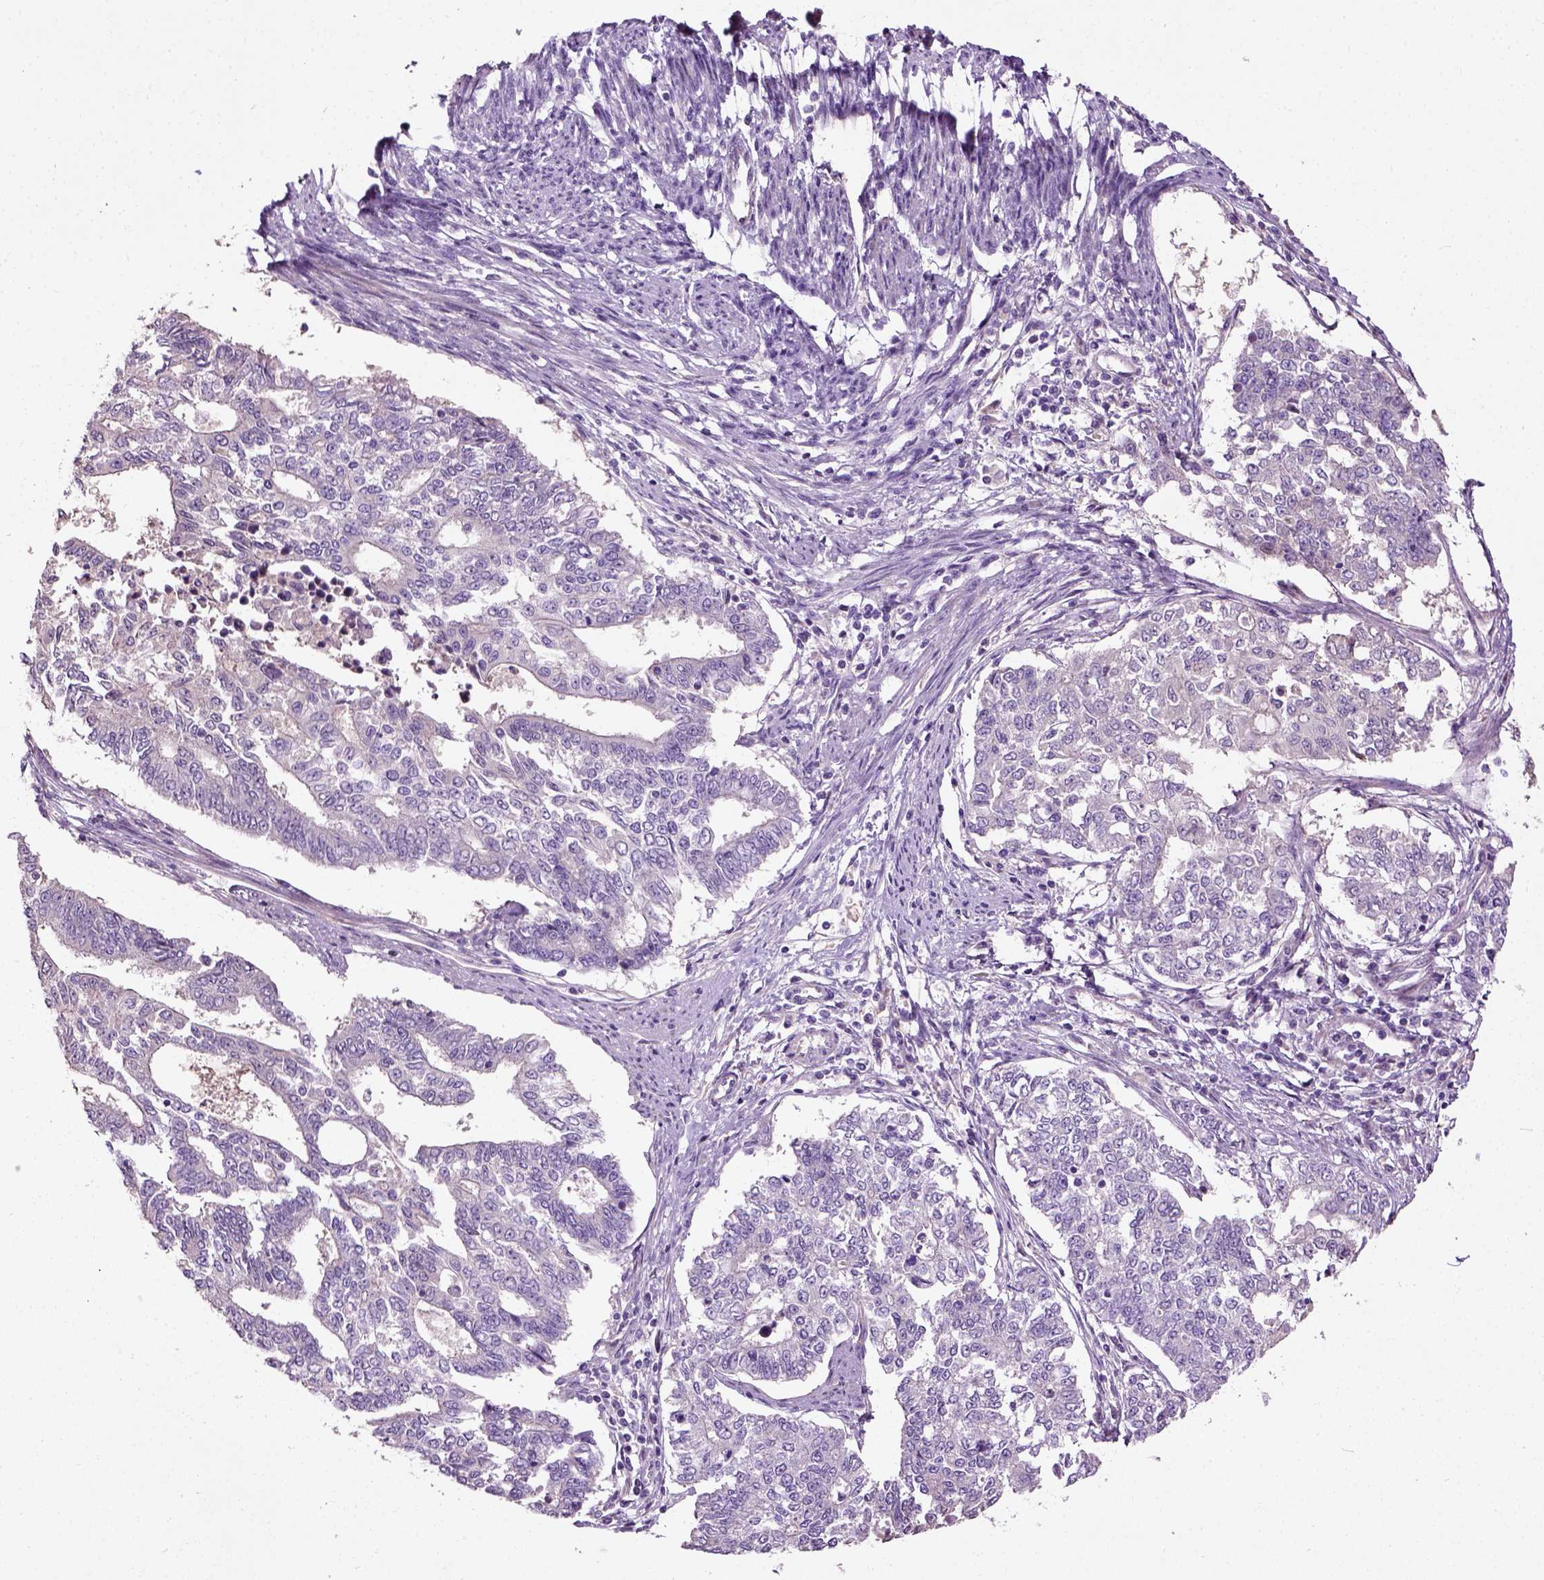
{"staining": {"intensity": "negative", "quantity": "none", "location": "none"}, "tissue": "endometrial cancer", "cell_type": "Tumor cells", "image_type": "cancer", "snomed": [{"axis": "morphology", "description": "Adenocarcinoma, NOS"}, {"axis": "topography", "description": "Uterus"}], "caption": "This is an immunohistochemistry histopathology image of endometrial cancer. There is no positivity in tumor cells.", "gene": "PKP3", "patient": {"sex": "female", "age": 59}}